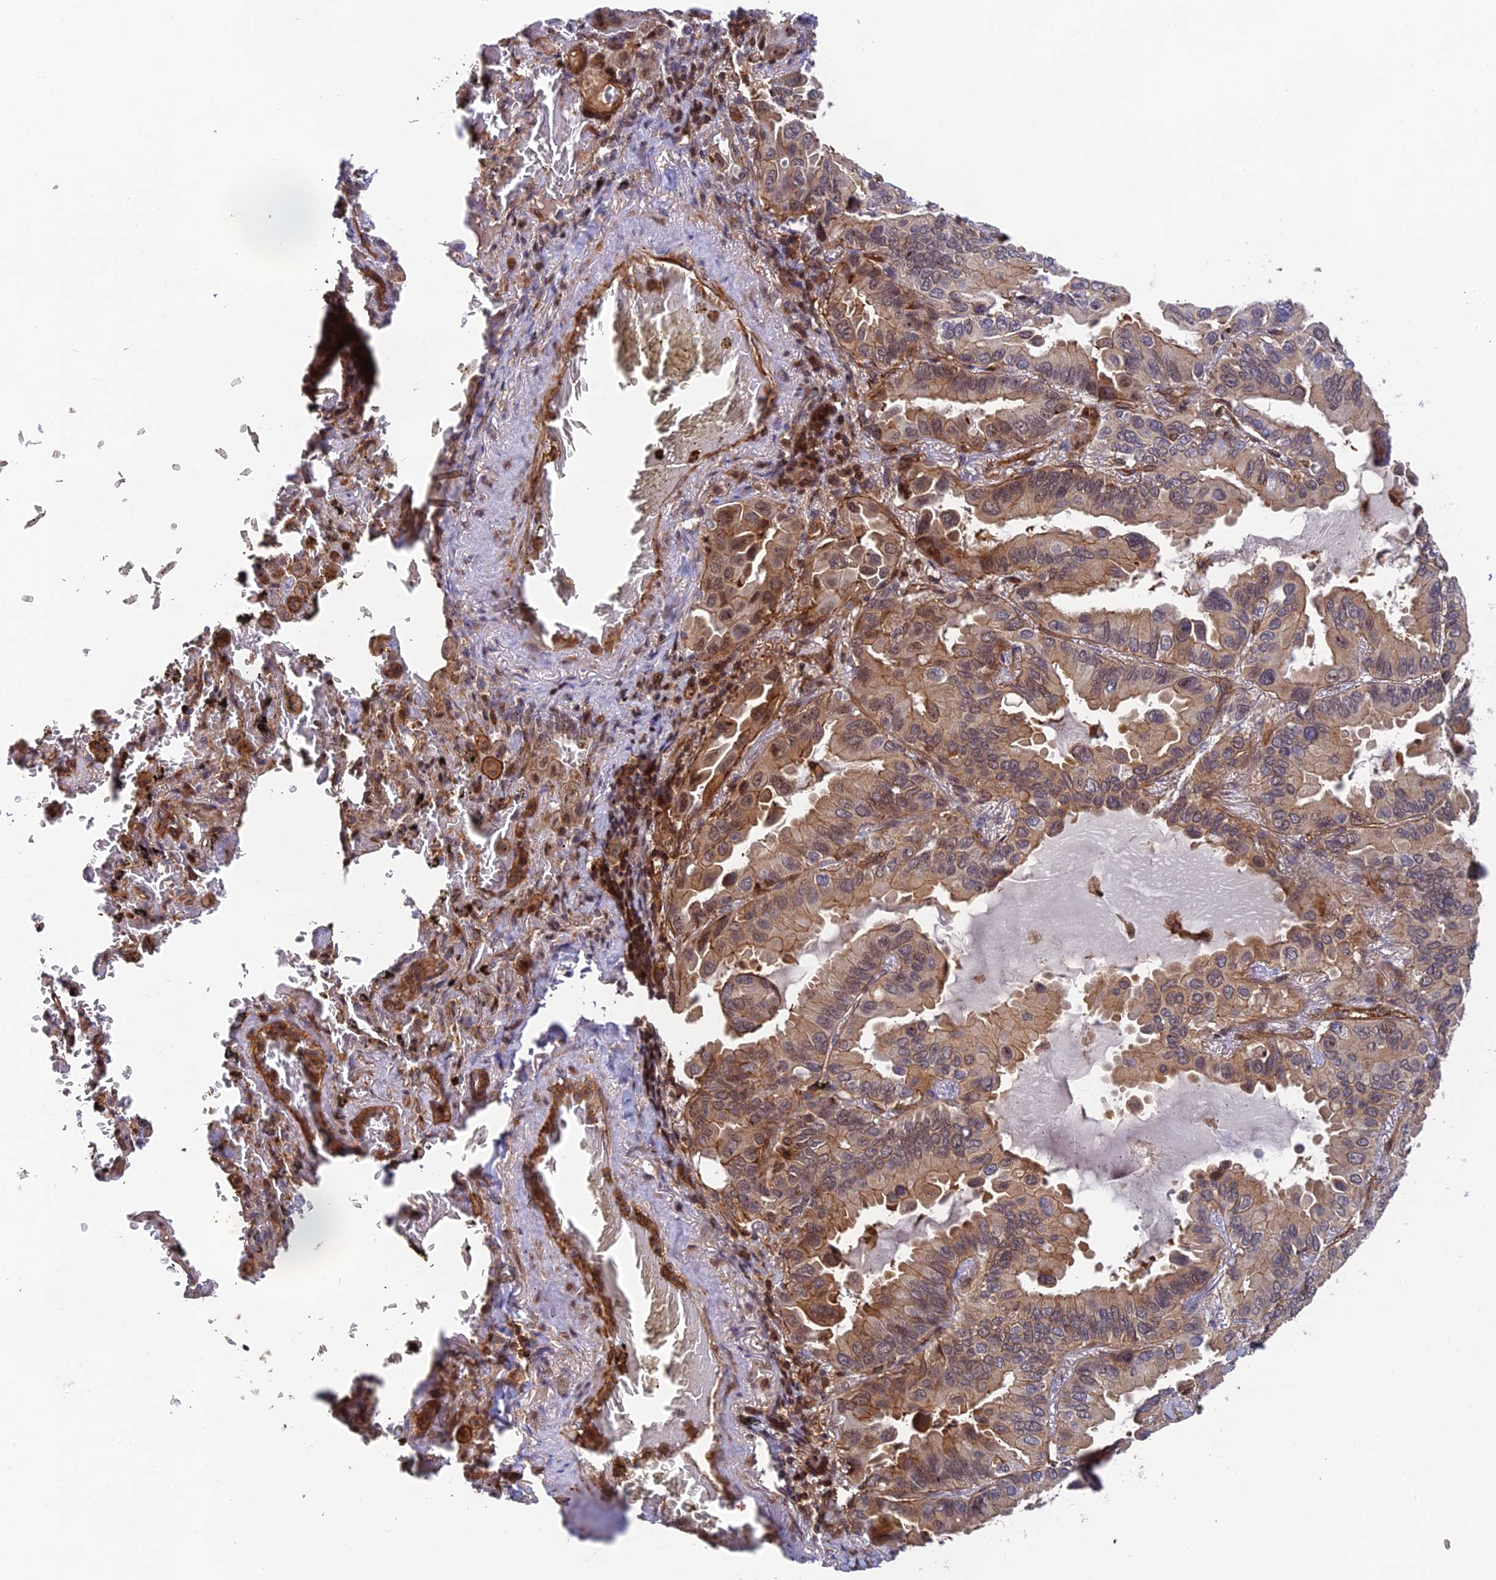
{"staining": {"intensity": "moderate", "quantity": ">75%", "location": "cytoplasmic/membranous"}, "tissue": "lung cancer", "cell_type": "Tumor cells", "image_type": "cancer", "snomed": [{"axis": "morphology", "description": "Adenocarcinoma, NOS"}, {"axis": "topography", "description": "Lung"}], "caption": "Lung cancer (adenocarcinoma) stained with a protein marker exhibits moderate staining in tumor cells.", "gene": "OSBPL1A", "patient": {"sex": "male", "age": 64}}